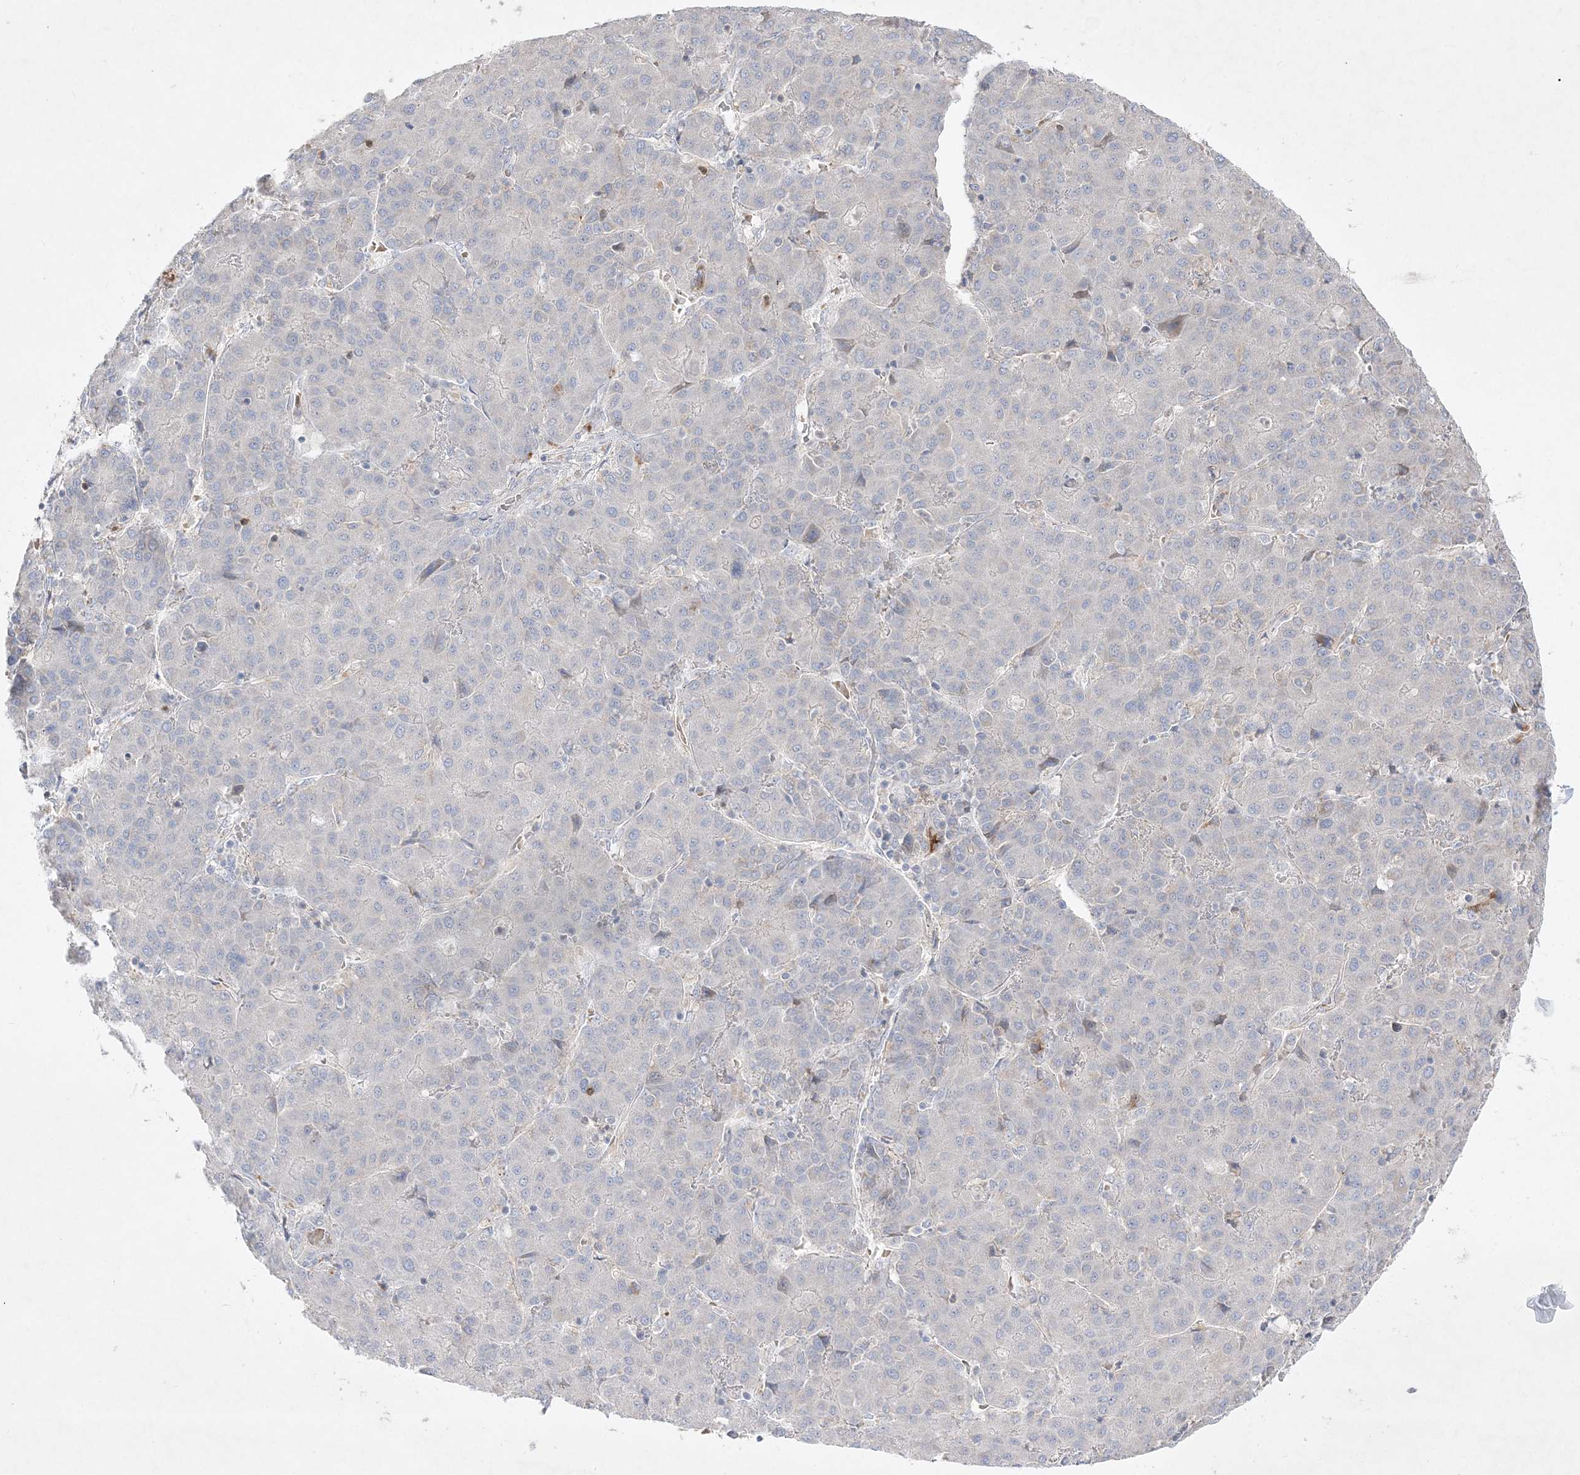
{"staining": {"intensity": "negative", "quantity": "none", "location": "none"}, "tissue": "liver cancer", "cell_type": "Tumor cells", "image_type": "cancer", "snomed": [{"axis": "morphology", "description": "Carcinoma, Hepatocellular, NOS"}, {"axis": "topography", "description": "Liver"}], "caption": "This is a histopathology image of IHC staining of hepatocellular carcinoma (liver), which shows no staining in tumor cells.", "gene": "CLNK", "patient": {"sex": "male", "age": 65}}